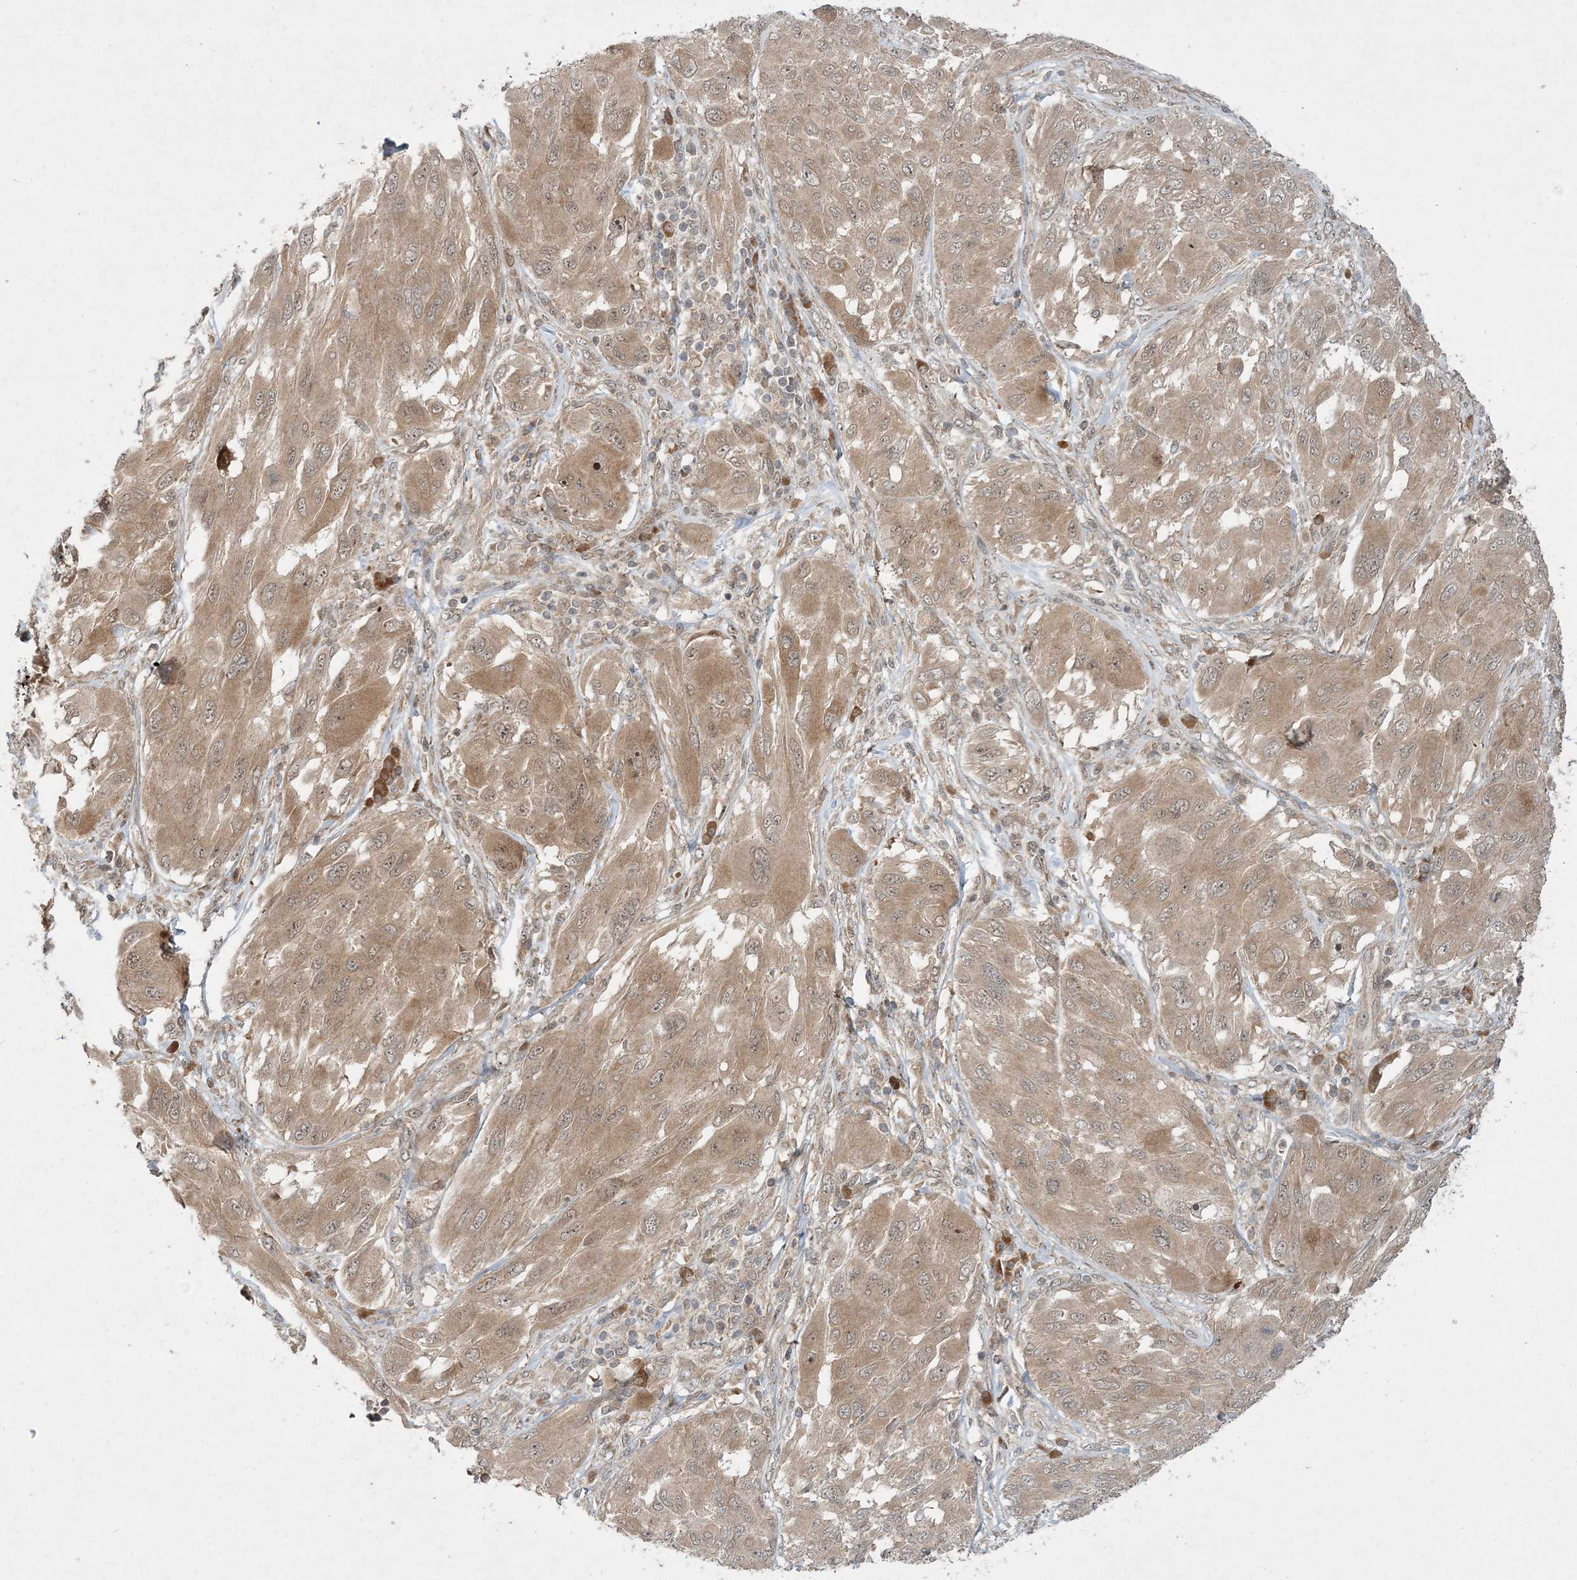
{"staining": {"intensity": "moderate", "quantity": "25%-75%", "location": "cytoplasmic/membranous,nuclear"}, "tissue": "melanoma", "cell_type": "Tumor cells", "image_type": "cancer", "snomed": [{"axis": "morphology", "description": "Malignant melanoma, NOS"}, {"axis": "topography", "description": "Skin"}], "caption": "Human malignant melanoma stained with a protein marker demonstrates moderate staining in tumor cells.", "gene": "UBR3", "patient": {"sex": "female", "age": 91}}